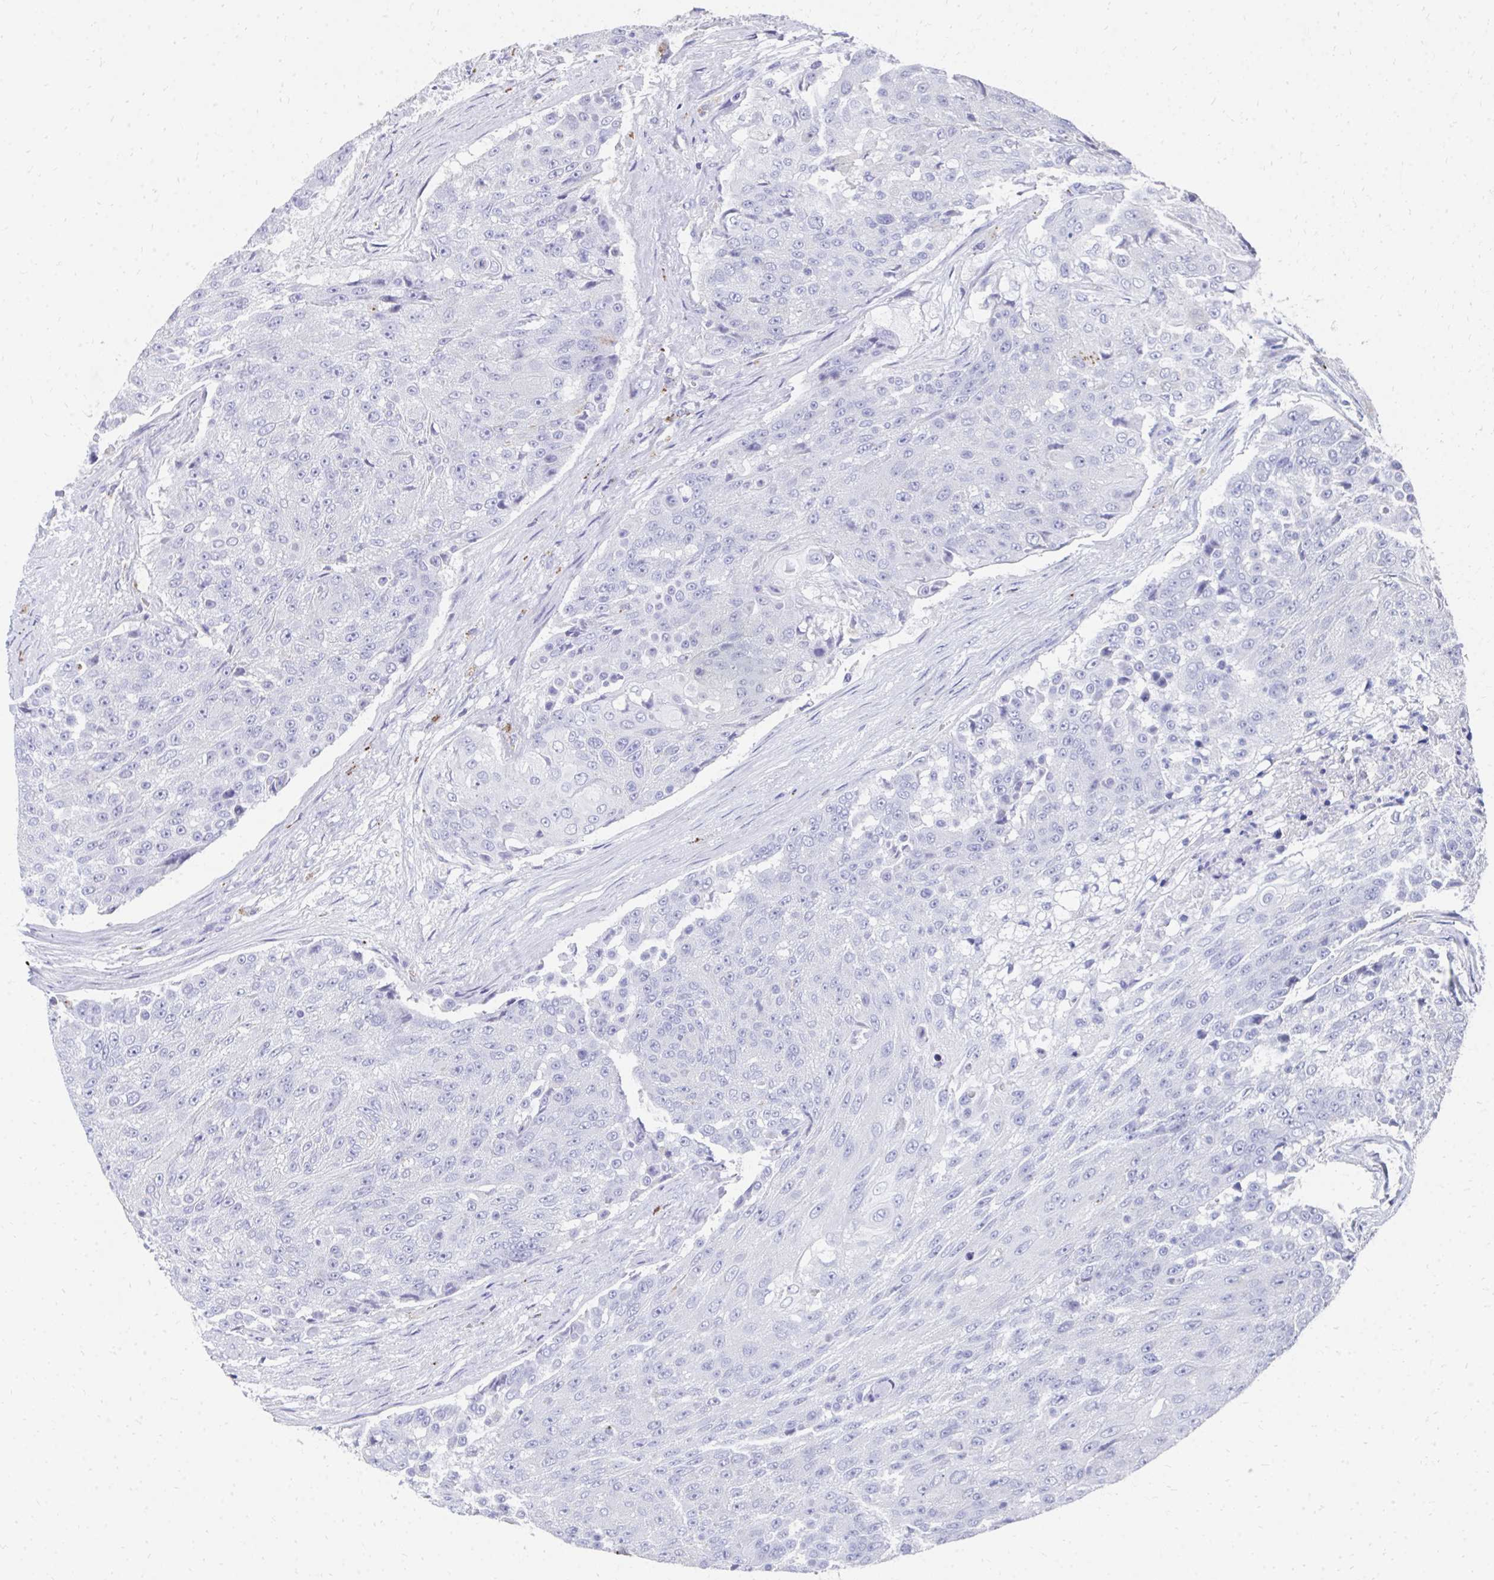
{"staining": {"intensity": "negative", "quantity": "none", "location": "none"}, "tissue": "urothelial cancer", "cell_type": "Tumor cells", "image_type": "cancer", "snomed": [{"axis": "morphology", "description": "Urothelial carcinoma, High grade"}, {"axis": "topography", "description": "Urinary bladder"}], "caption": "IHC image of human high-grade urothelial carcinoma stained for a protein (brown), which reveals no positivity in tumor cells.", "gene": "HGD", "patient": {"sex": "female", "age": 63}}